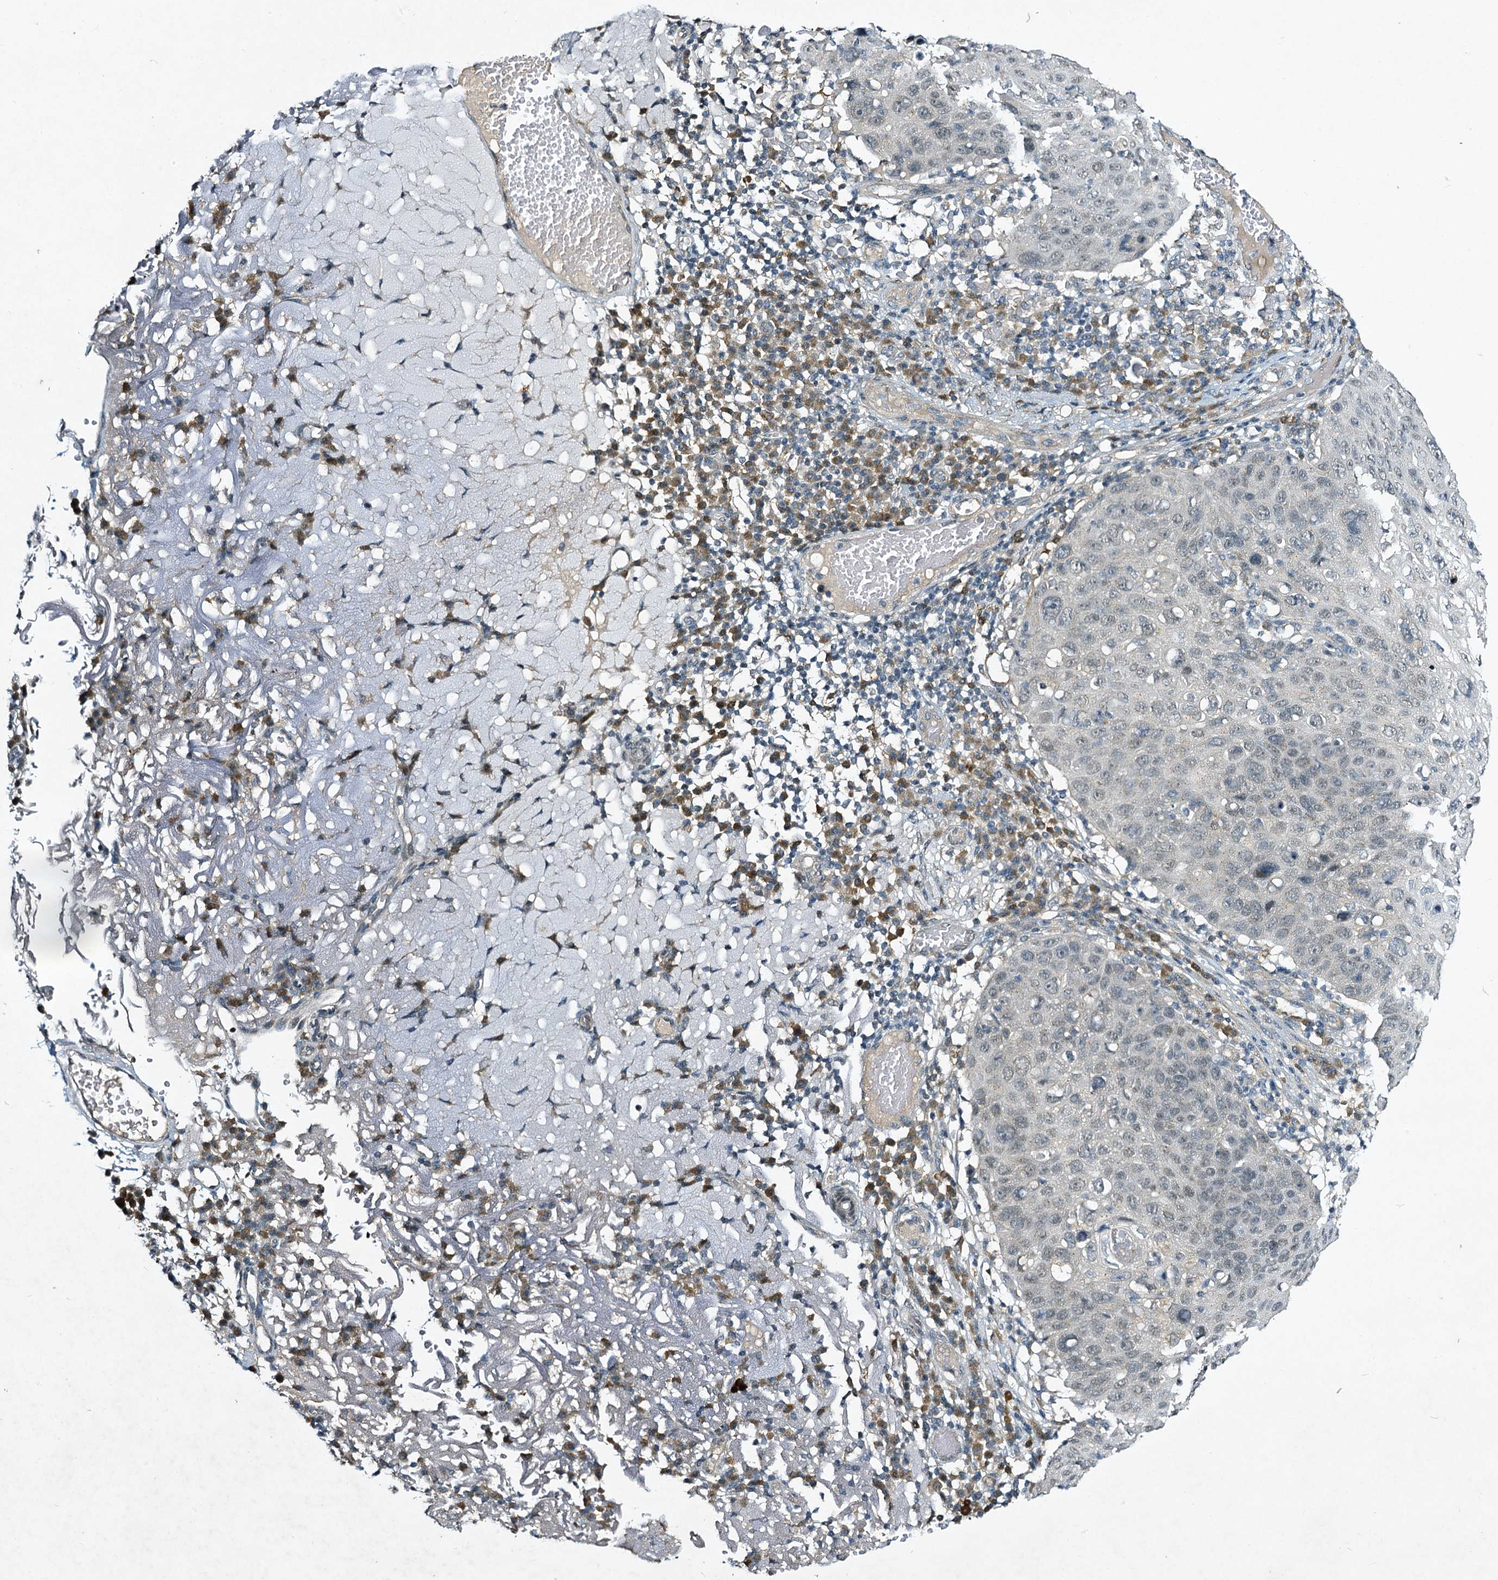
{"staining": {"intensity": "negative", "quantity": "none", "location": "none"}, "tissue": "skin cancer", "cell_type": "Tumor cells", "image_type": "cancer", "snomed": [{"axis": "morphology", "description": "Squamous cell carcinoma, NOS"}, {"axis": "topography", "description": "Skin"}], "caption": "An immunohistochemistry image of skin cancer (squamous cell carcinoma) is shown. There is no staining in tumor cells of skin cancer (squamous cell carcinoma).", "gene": "STAP1", "patient": {"sex": "female", "age": 90}}